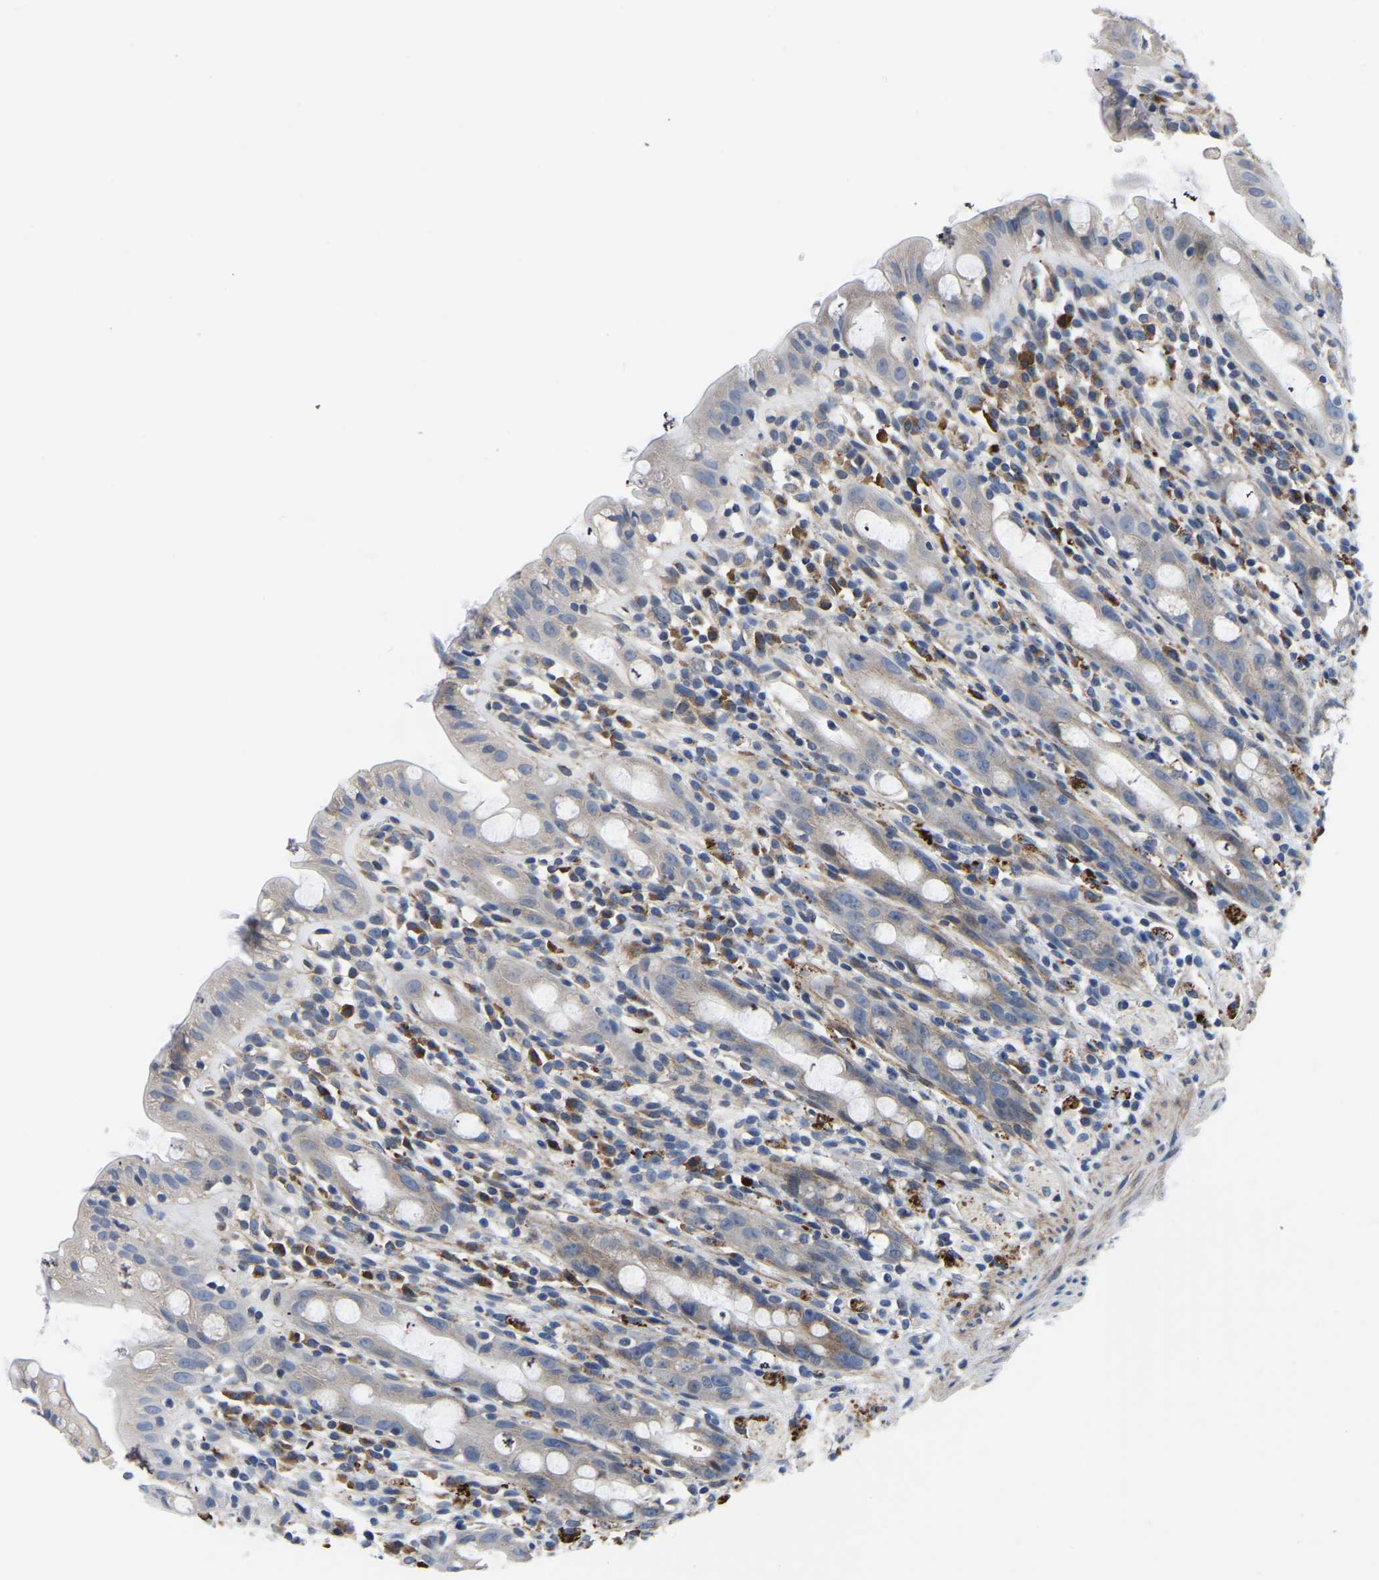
{"staining": {"intensity": "weak", "quantity": "<25%", "location": "cytoplasmic/membranous"}, "tissue": "rectum", "cell_type": "Glandular cells", "image_type": "normal", "snomed": [{"axis": "morphology", "description": "Normal tissue, NOS"}, {"axis": "topography", "description": "Rectum"}], "caption": "This is an immunohistochemistry micrograph of benign human rectum. There is no positivity in glandular cells.", "gene": "PDLIM7", "patient": {"sex": "male", "age": 44}}